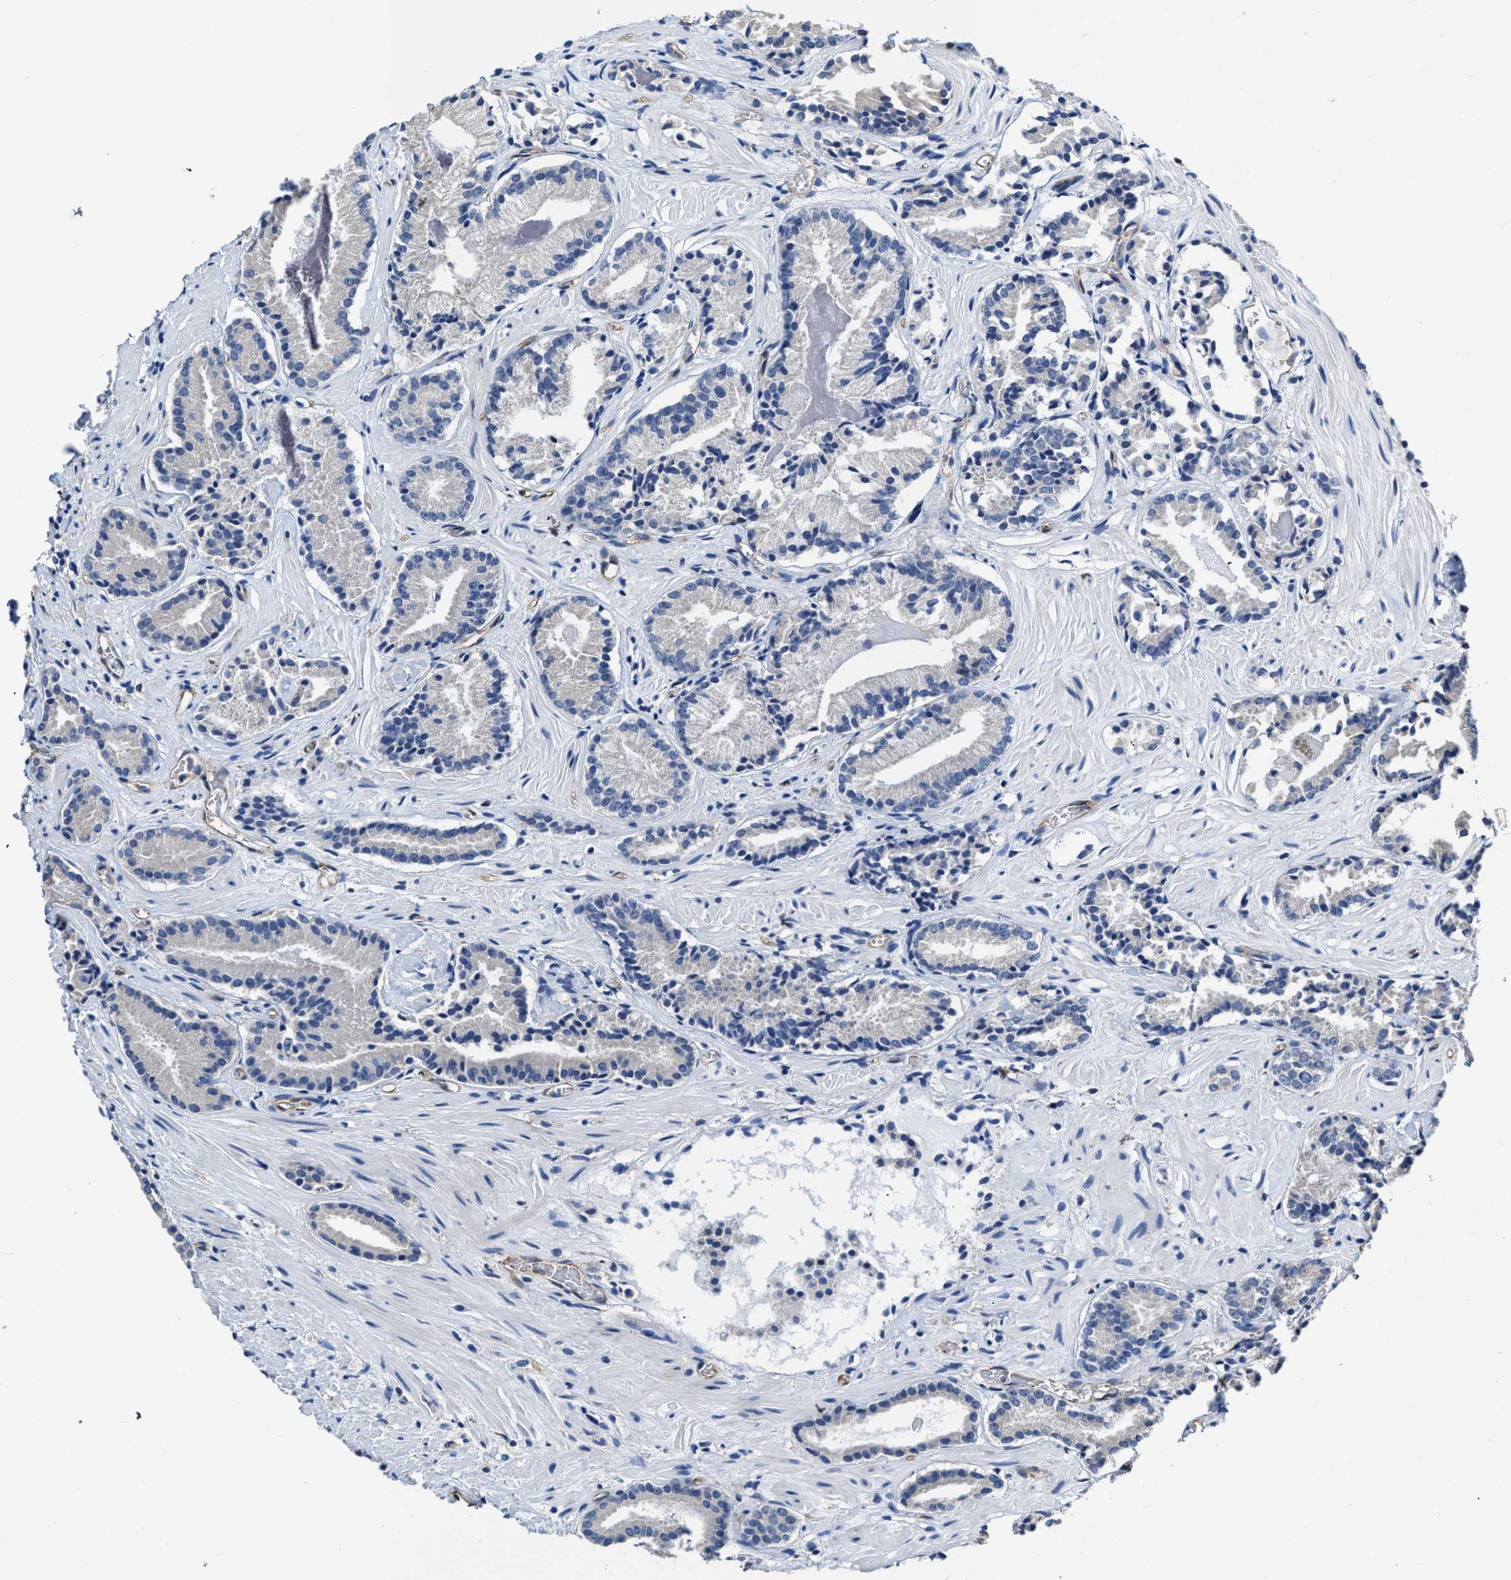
{"staining": {"intensity": "negative", "quantity": "none", "location": "none"}, "tissue": "prostate cancer", "cell_type": "Tumor cells", "image_type": "cancer", "snomed": [{"axis": "morphology", "description": "Adenocarcinoma, Low grade"}, {"axis": "topography", "description": "Prostate"}], "caption": "The photomicrograph shows no staining of tumor cells in prostate cancer (low-grade adenocarcinoma). (Immunohistochemistry (ihc), brightfield microscopy, high magnification).", "gene": "C22orf42", "patient": {"sex": "male", "age": 51}}